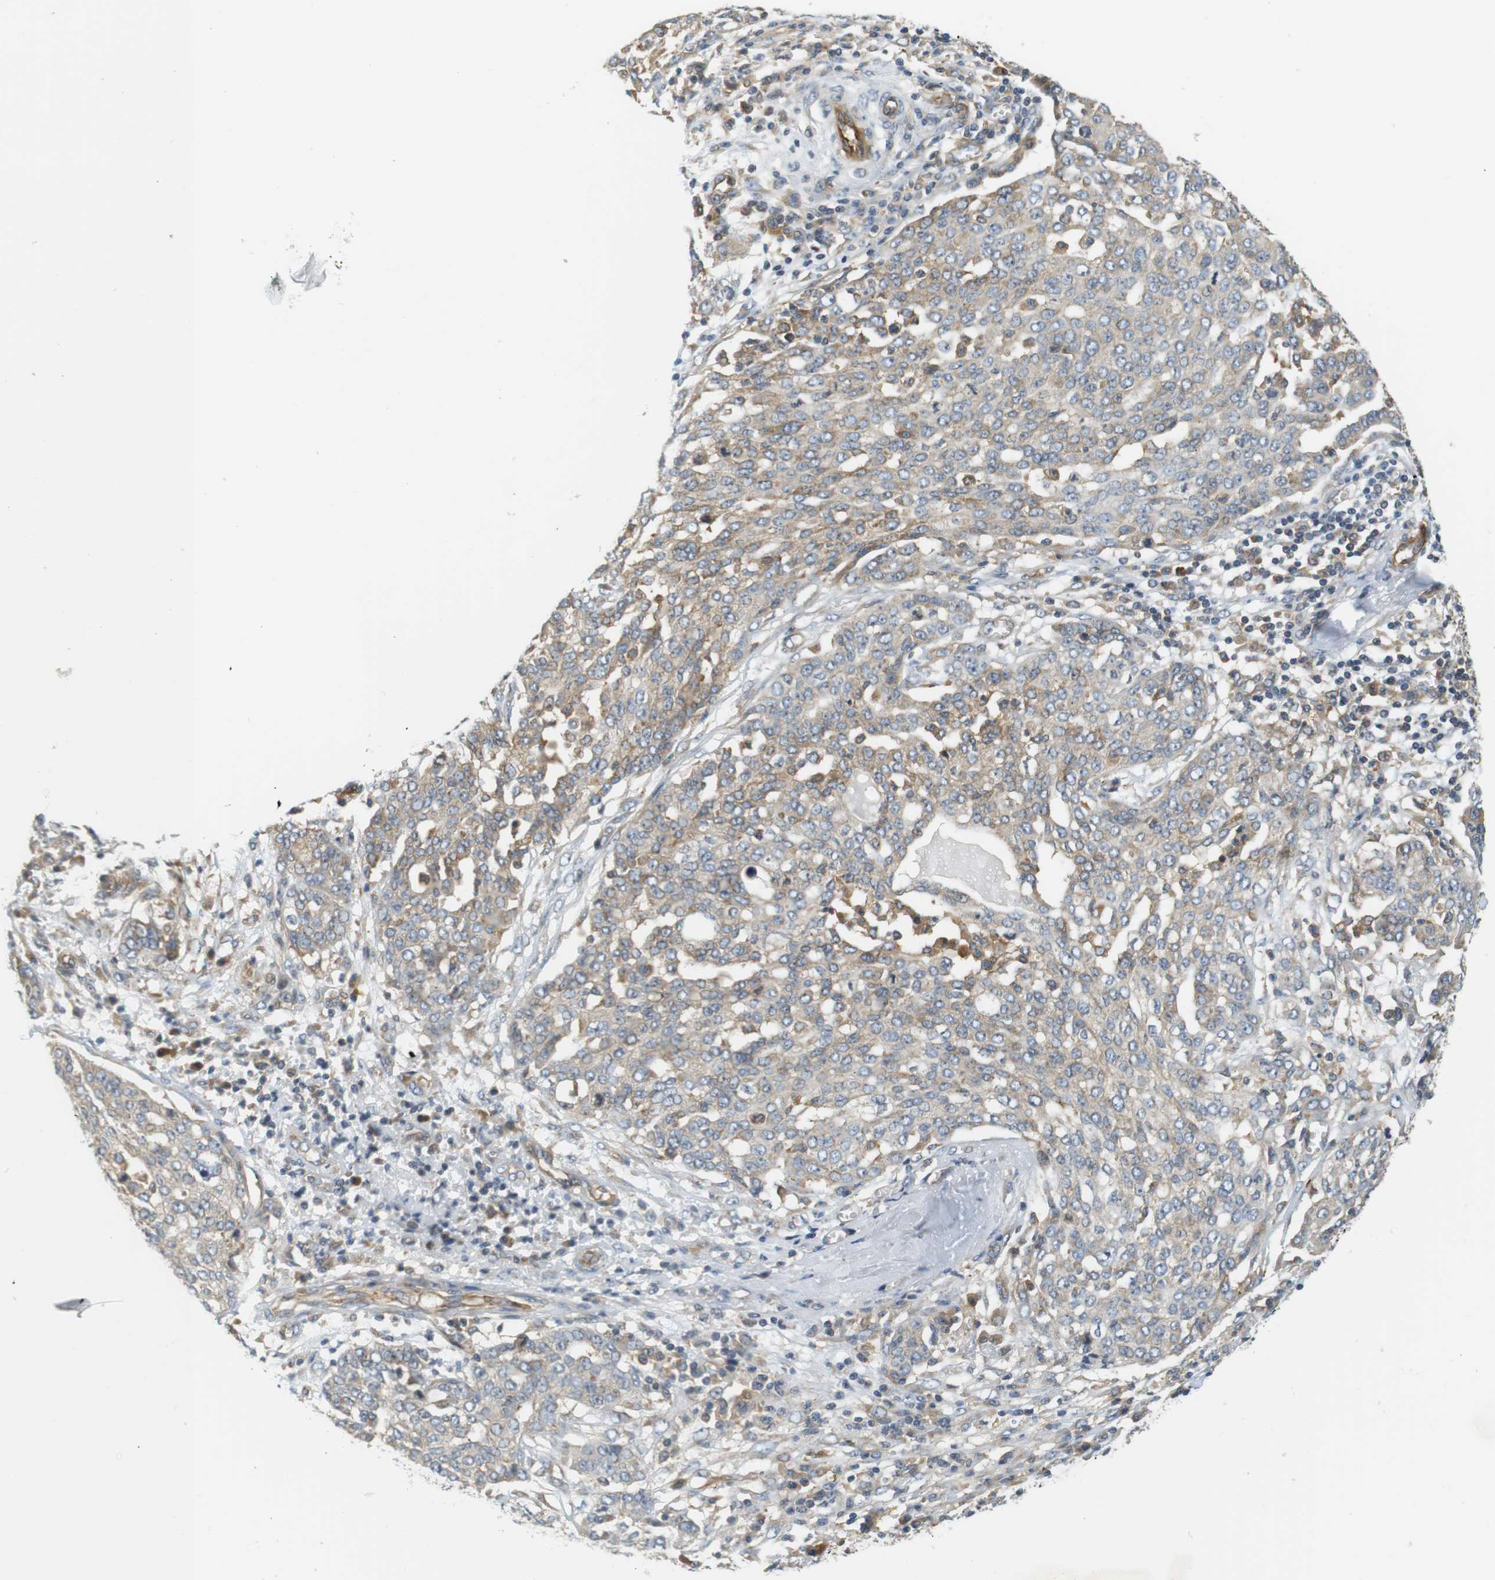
{"staining": {"intensity": "weak", "quantity": "25%-75%", "location": "cytoplasmic/membranous"}, "tissue": "ovarian cancer", "cell_type": "Tumor cells", "image_type": "cancer", "snomed": [{"axis": "morphology", "description": "Cystadenocarcinoma, serous, NOS"}, {"axis": "topography", "description": "Soft tissue"}, {"axis": "topography", "description": "Ovary"}], "caption": "High-power microscopy captured an immunohistochemistry image of ovarian cancer (serous cystadenocarcinoma), revealing weak cytoplasmic/membranous staining in about 25%-75% of tumor cells. The staining is performed using DAB (3,3'-diaminobenzidine) brown chromogen to label protein expression. The nuclei are counter-stained blue using hematoxylin.", "gene": "SH3GLB1", "patient": {"sex": "female", "age": 57}}